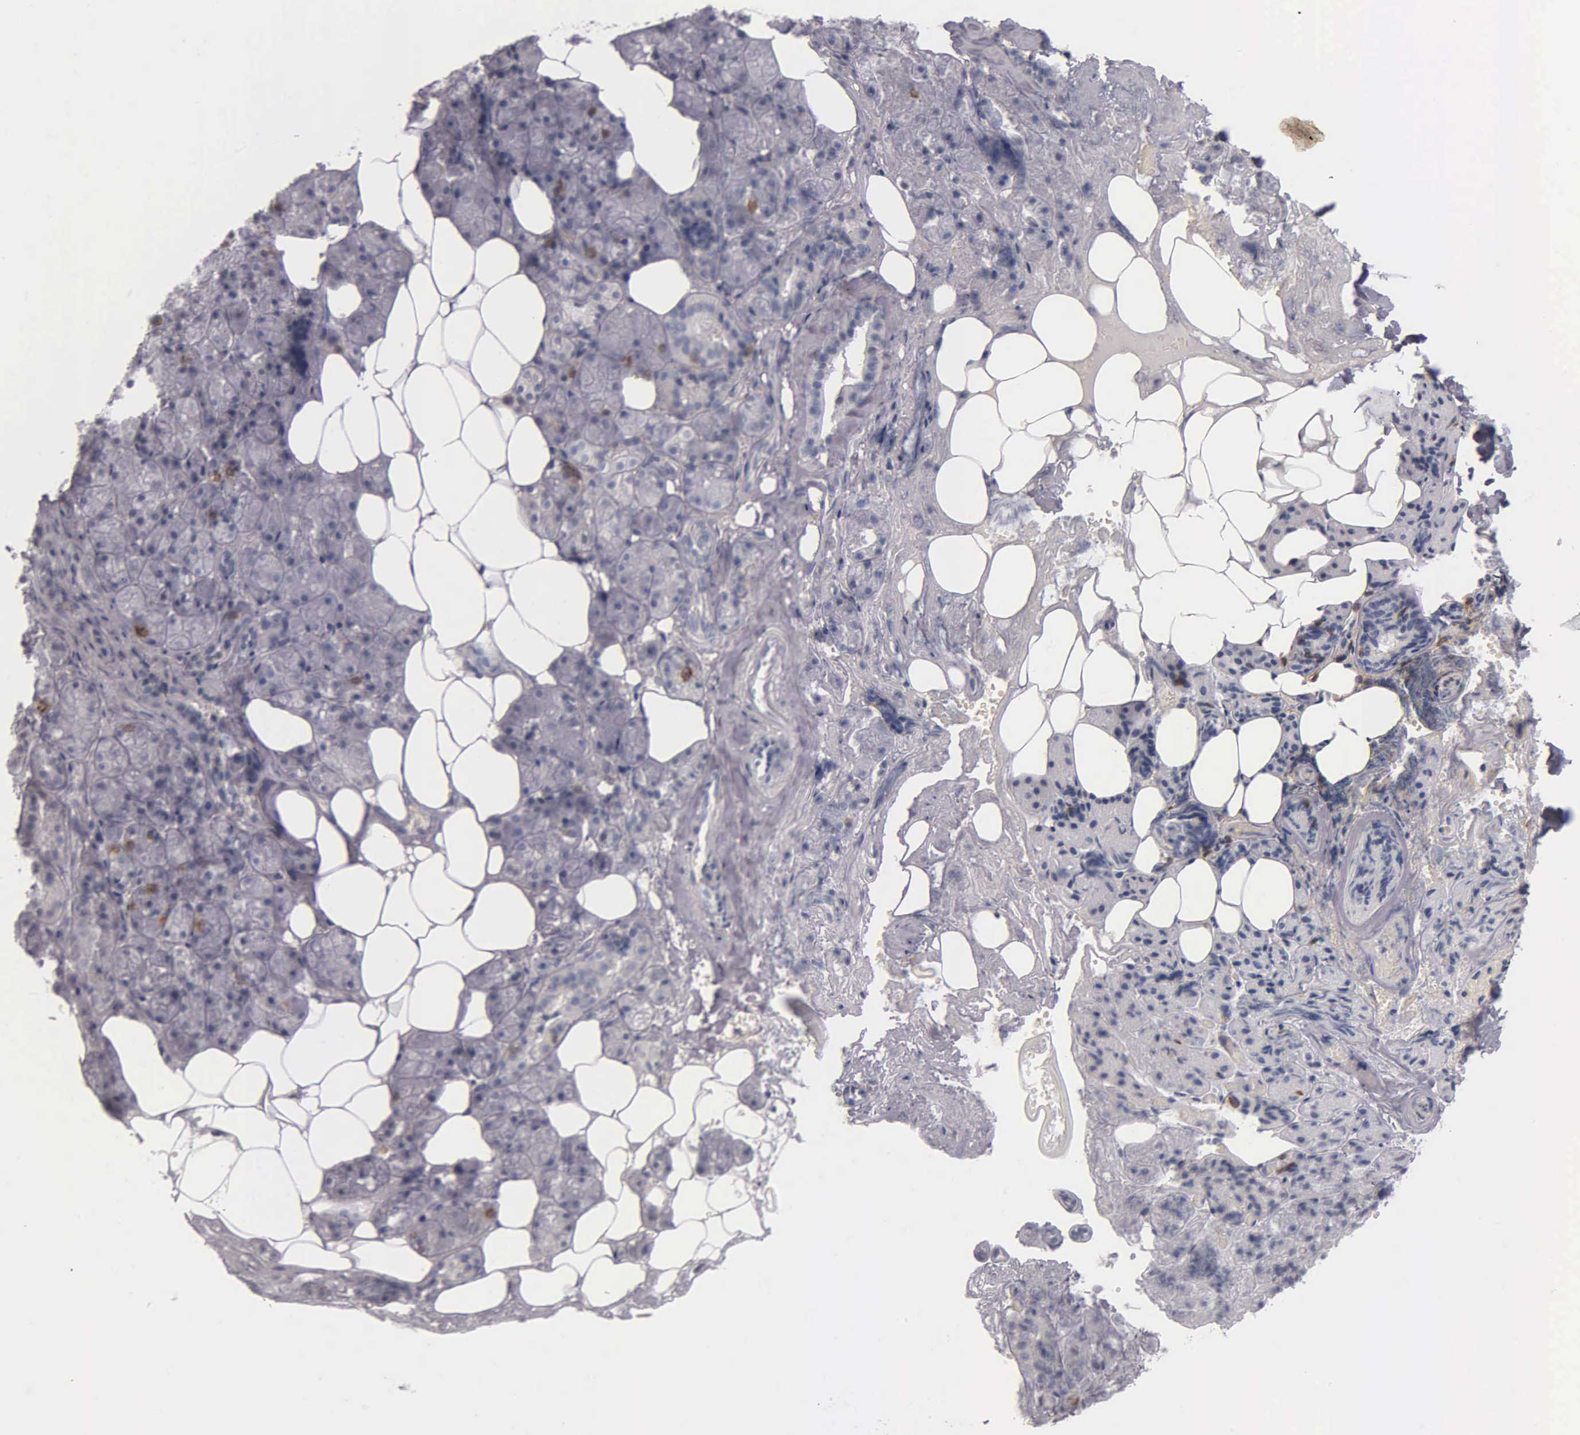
{"staining": {"intensity": "negative", "quantity": "none", "location": "none"}, "tissue": "salivary gland", "cell_type": "Glandular cells", "image_type": "normal", "snomed": [{"axis": "morphology", "description": "Normal tissue, NOS"}, {"axis": "topography", "description": "Salivary gland"}], "caption": "Unremarkable salivary gland was stained to show a protein in brown. There is no significant expression in glandular cells. (DAB immunohistochemistry (IHC) visualized using brightfield microscopy, high magnification).", "gene": "CD3E", "patient": {"sex": "female", "age": 55}}